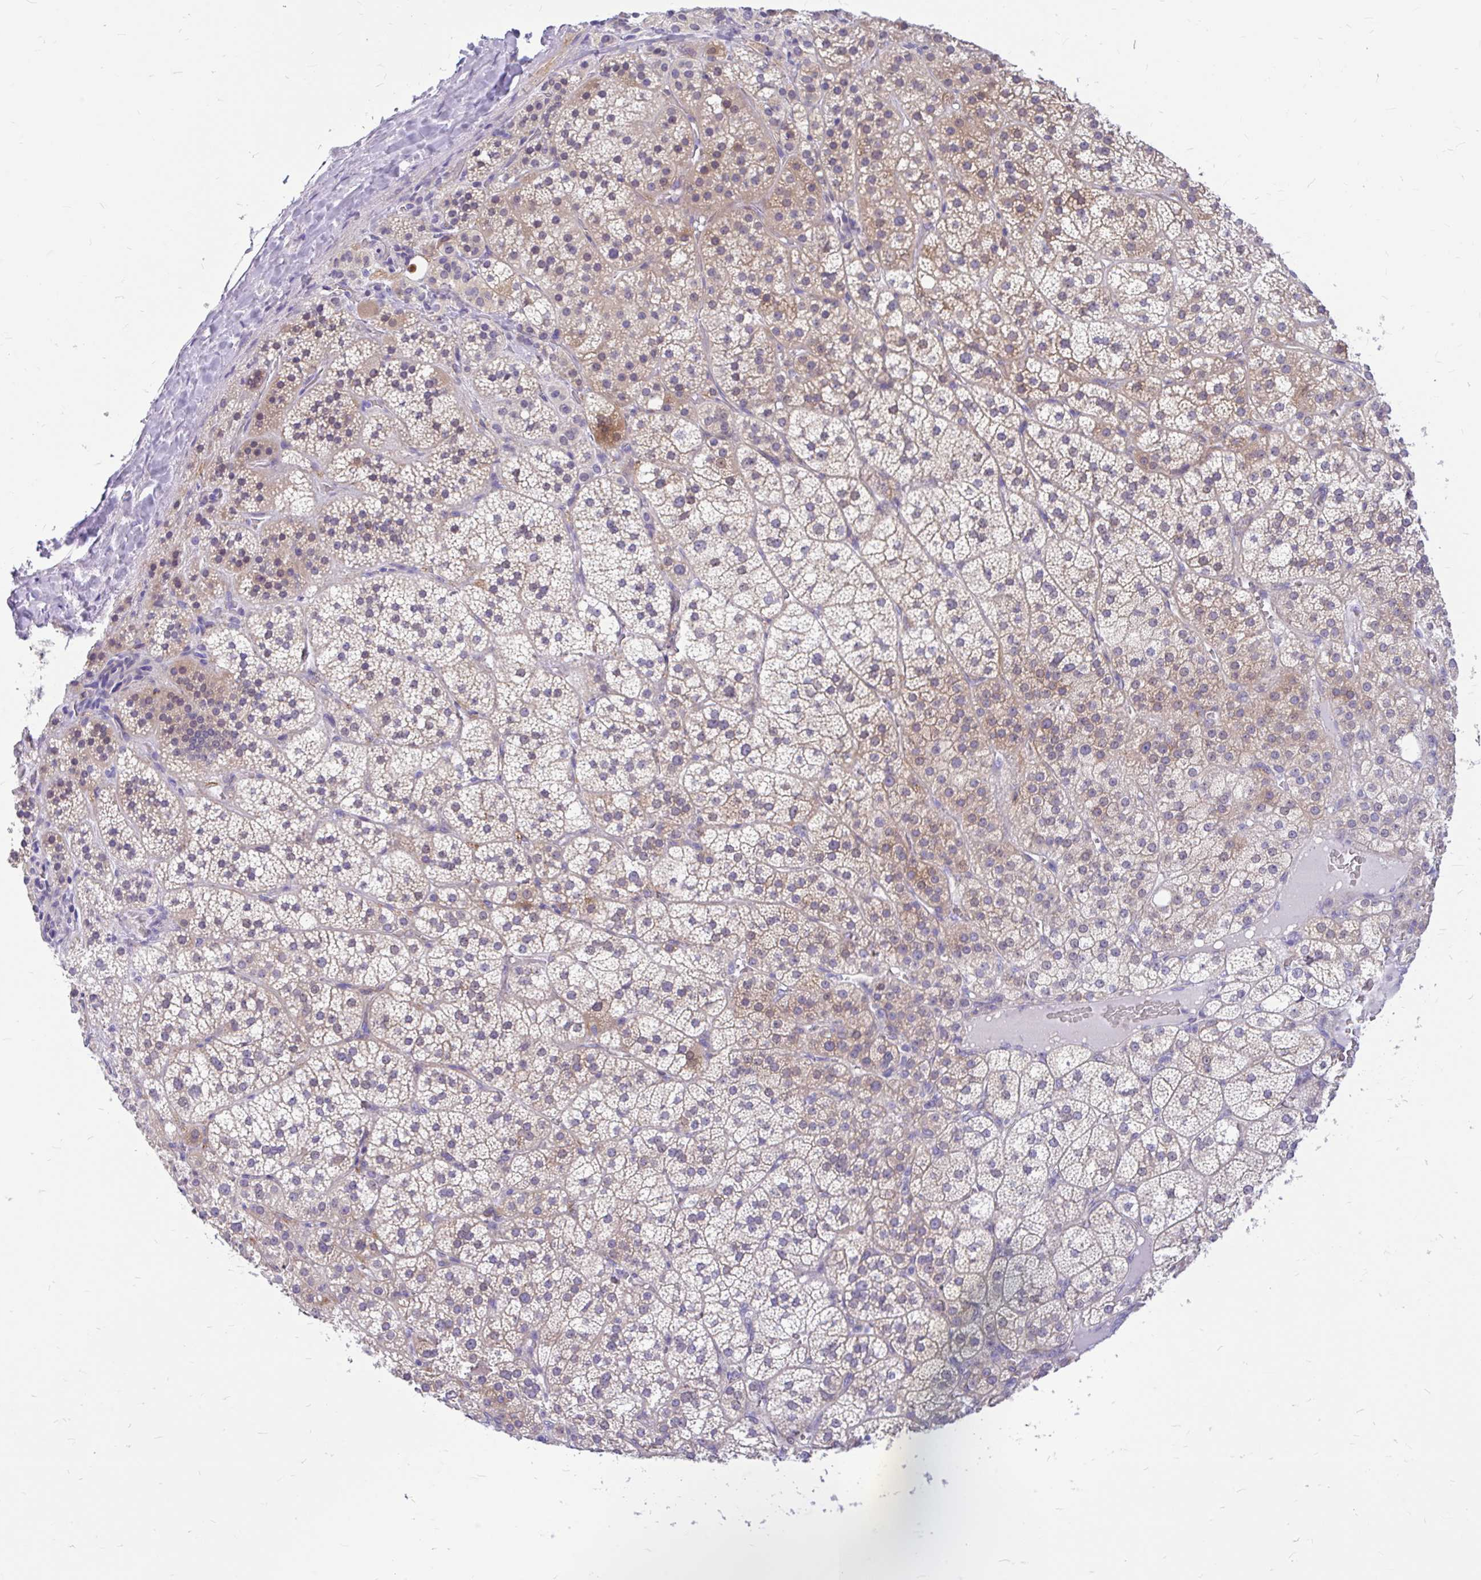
{"staining": {"intensity": "weak", "quantity": "25%-75%", "location": "cytoplasmic/membranous"}, "tissue": "adrenal gland", "cell_type": "Glandular cells", "image_type": "normal", "snomed": [{"axis": "morphology", "description": "Normal tissue, NOS"}, {"axis": "topography", "description": "Adrenal gland"}], "caption": "High-power microscopy captured an IHC image of normal adrenal gland, revealing weak cytoplasmic/membranous positivity in approximately 25%-75% of glandular cells. (brown staining indicates protein expression, while blue staining denotes nuclei).", "gene": "MAP1LC3A", "patient": {"sex": "female", "age": 60}}